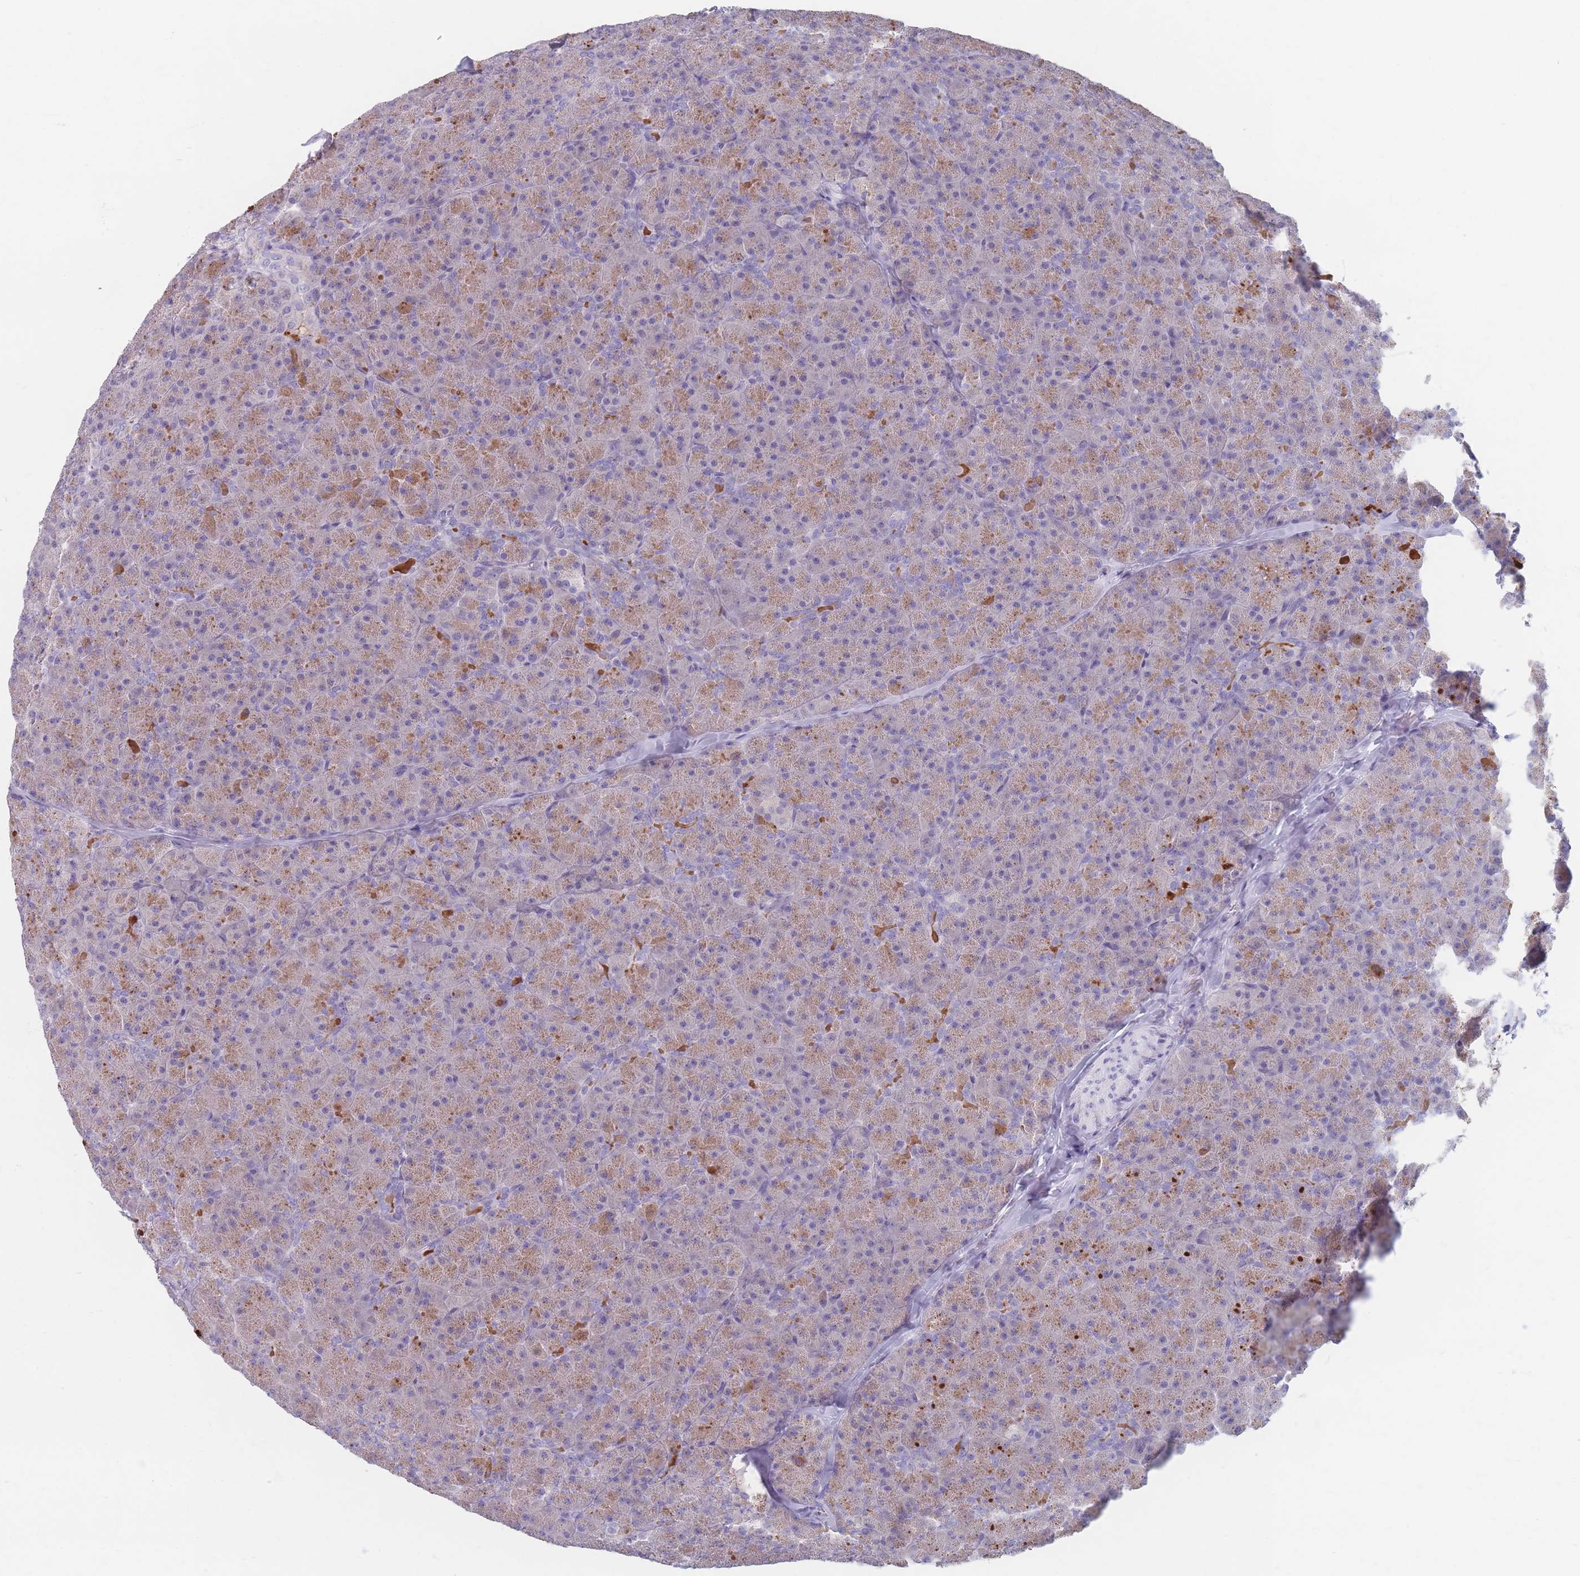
{"staining": {"intensity": "strong", "quantity": "<25%", "location": "cytoplasmic/membranous"}, "tissue": "pancreas", "cell_type": "Exocrine glandular cells", "image_type": "normal", "snomed": [{"axis": "morphology", "description": "Normal tissue, NOS"}, {"axis": "topography", "description": "Pancreas"}], "caption": "Immunohistochemical staining of unremarkable pancreas reveals strong cytoplasmic/membranous protein positivity in approximately <25% of exocrine glandular cells. (Brightfield microscopy of DAB IHC at high magnification).", "gene": "PIGM", "patient": {"sex": "male", "age": 36}}